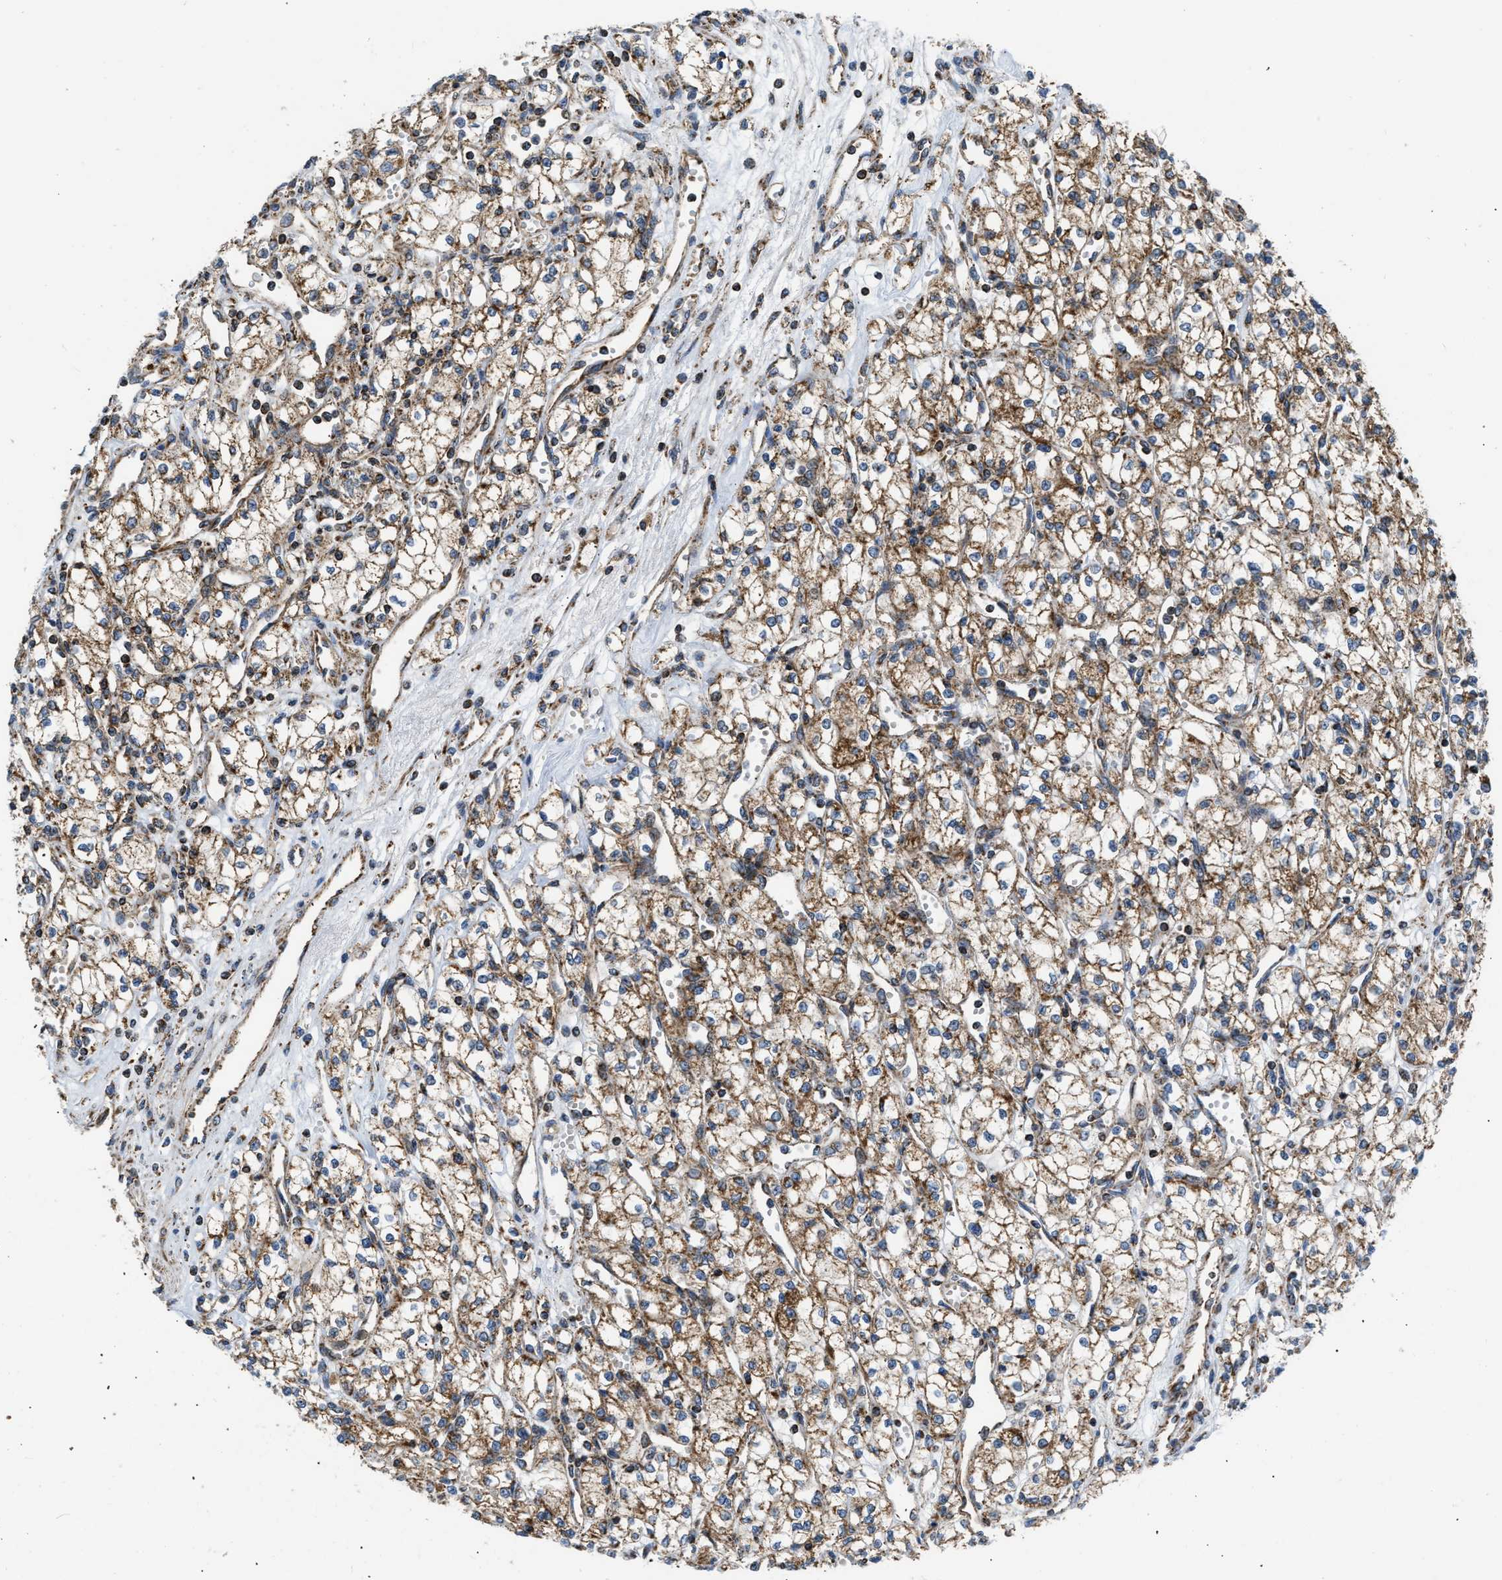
{"staining": {"intensity": "moderate", "quantity": ">75%", "location": "cytoplasmic/membranous"}, "tissue": "renal cancer", "cell_type": "Tumor cells", "image_type": "cancer", "snomed": [{"axis": "morphology", "description": "Adenocarcinoma, NOS"}, {"axis": "topography", "description": "Kidney"}], "caption": "High-power microscopy captured an immunohistochemistry photomicrograph of renal cancer, revealing moderate cytoplasmic/membranous staining in about >75% of tumor cells.", "gene": "OPTN", "patient": {"sex": "male", "age": 59}}